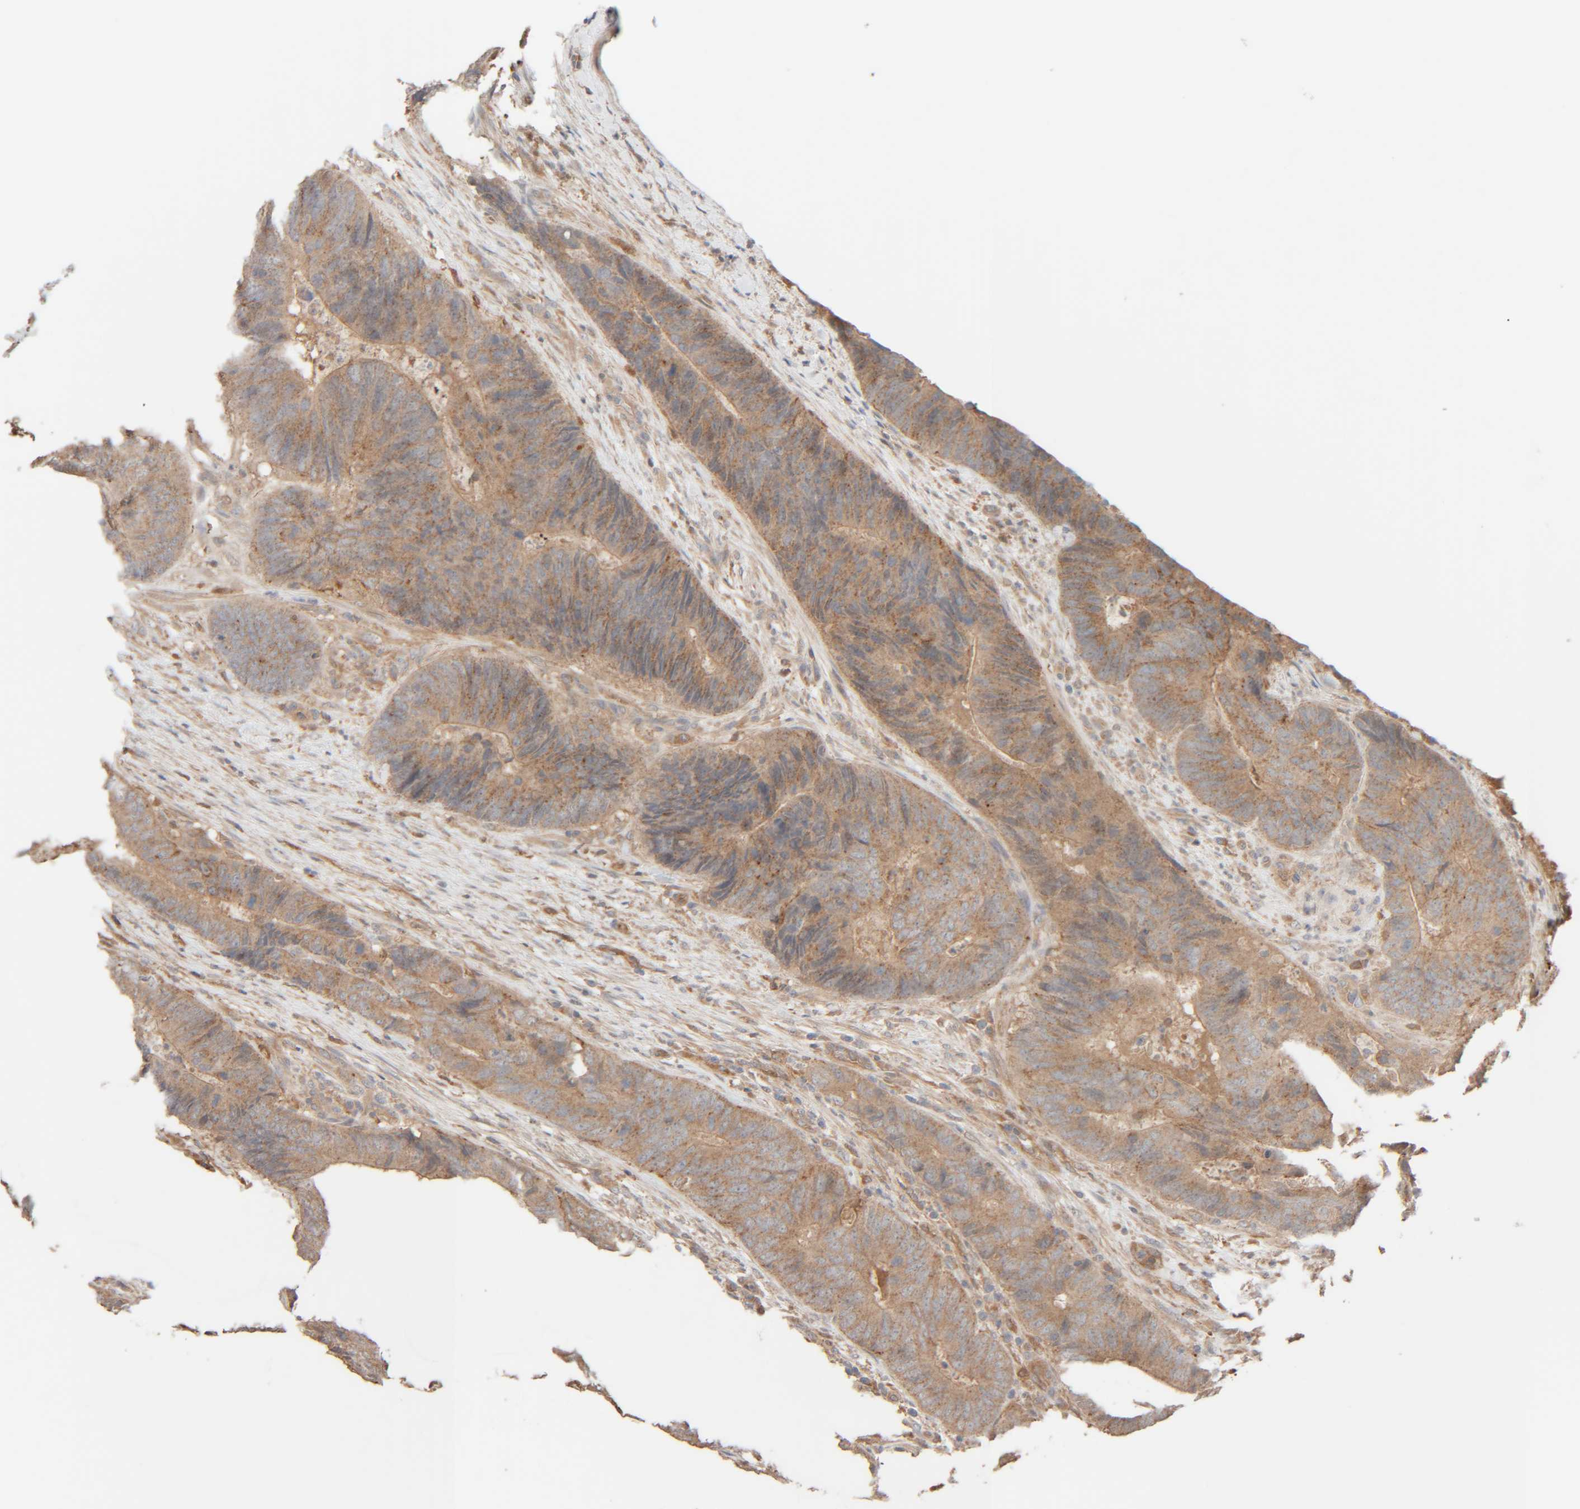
{"staining": {"intensity": "moderate", "quantity": ">75%", "location": "cytoplasmic/membranous"}, "tissue": "colorectal cancer", "cell_type": "Tumor cells", "image_type": "cancer", "snomed": [{"axis": "morphology", "description": "Adenocarcinoma, NOS"}, {"axis": "topography", "description": "Colon"}], "caption": "IHC micrograph of neoplastic tissue: colorectal cancer (adenocarcinoma) stained using immunohistochemistry shows medium levels of moderate protein expression localized specifically in the cytoplasmic/membranous of tumor cells, appearing as a cytoplasmic/membranous brown color.", "gene": "TMEM192", "patient": {"sex": "male", "age": 56}}